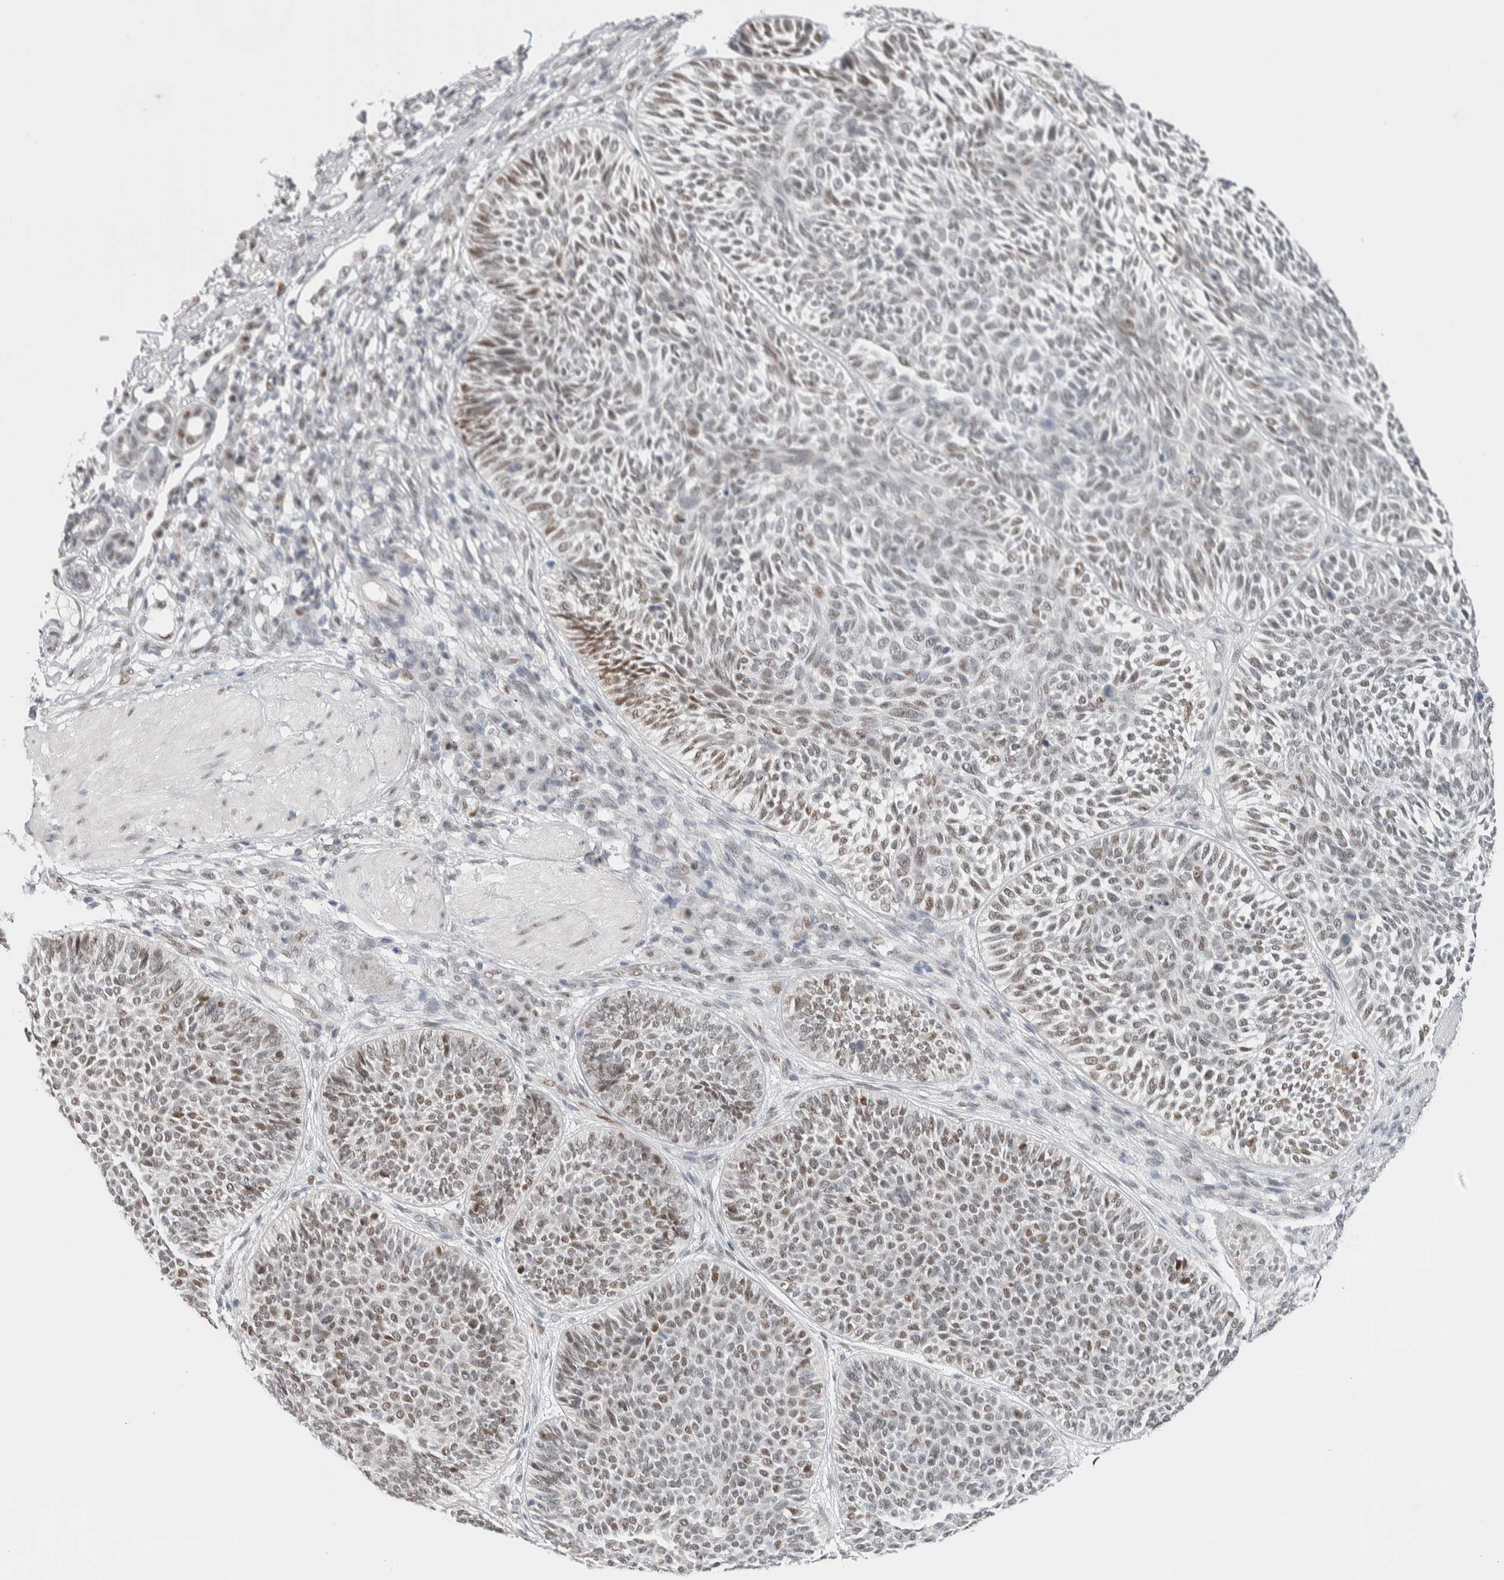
{"staining": {"intensity": "moderate", "quantity": "<25%", "location": "nuclear"}, "tissue": "skin cancer", "cell_type": "Tumor cells", "image_type": "cancer", "snomed": [{"axis": "morphology", "description": "Normal tissue, NOS"}, {"axis": "morphology", "description": "Basal cell carcinoma"}, {"axis": "topography", "description": "Skin"}], "caption": "Moderate nuclear expression is present in approximately <25% of tumor cells in skin cancer.", "gene": "PRMT1", "patient": {"sex": "male", "age": 52}}